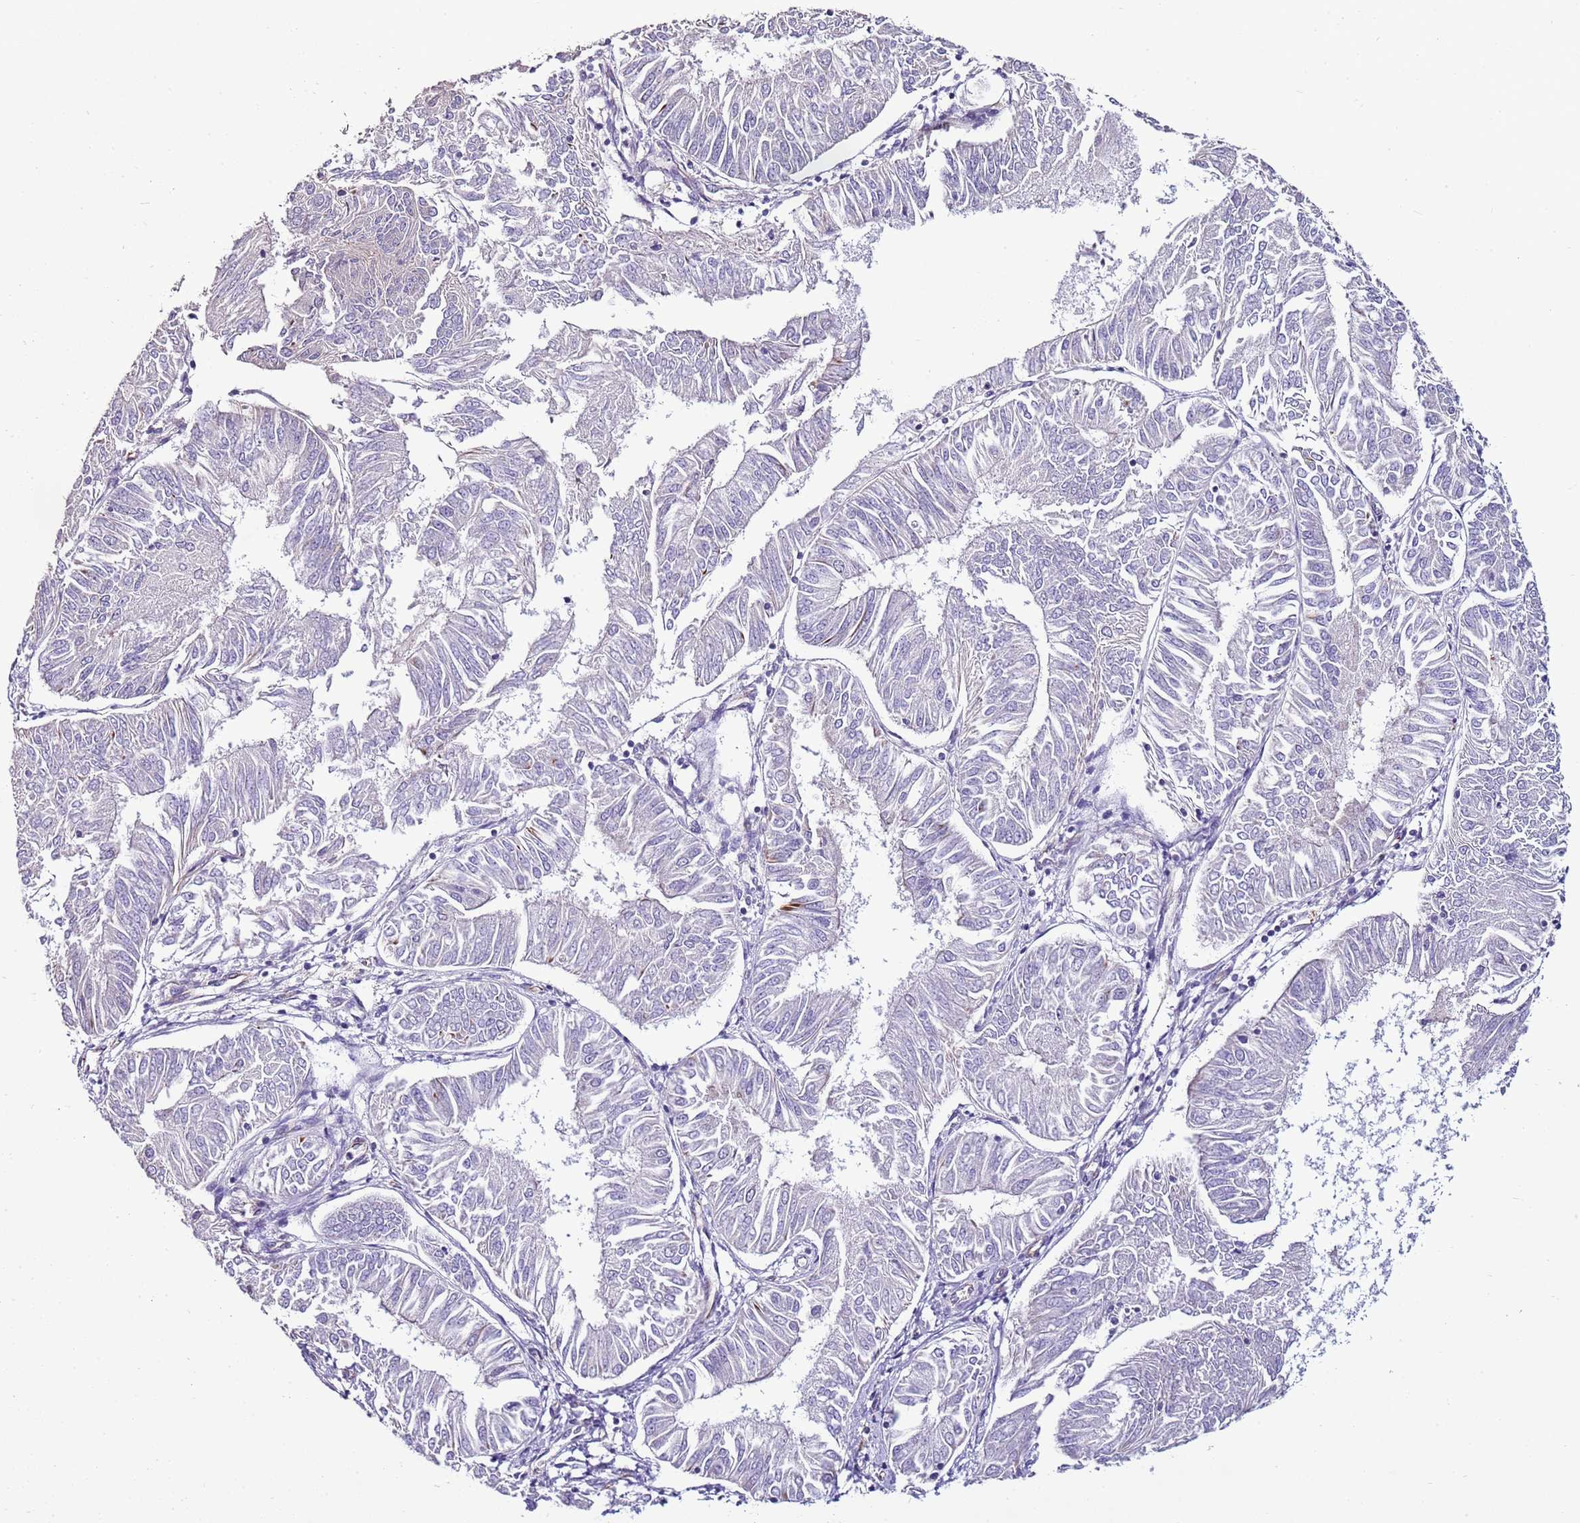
{"staining": {"intensity": "negative", "quantity": "none", "location": "none"}, "tissue": "endometrial cancer", "cell_type": "Tumor cells", "image_type": "cancer", "snomed": [{"axis": "morphology", "description": "Adenocarcinoma, NOS"}, {"axis": "topography", "description": "Endometrium"}], "caption": "IHC histopathology image of neoplastic tissue: endometrial cancer (adenocarcinoma) stained with DAB (3,3'-diaminobenzidine) demonstrates no significant protein staining in tumor cells.", "gene": "ZNF786", "patient": {"sex": "female", "age": 58}}